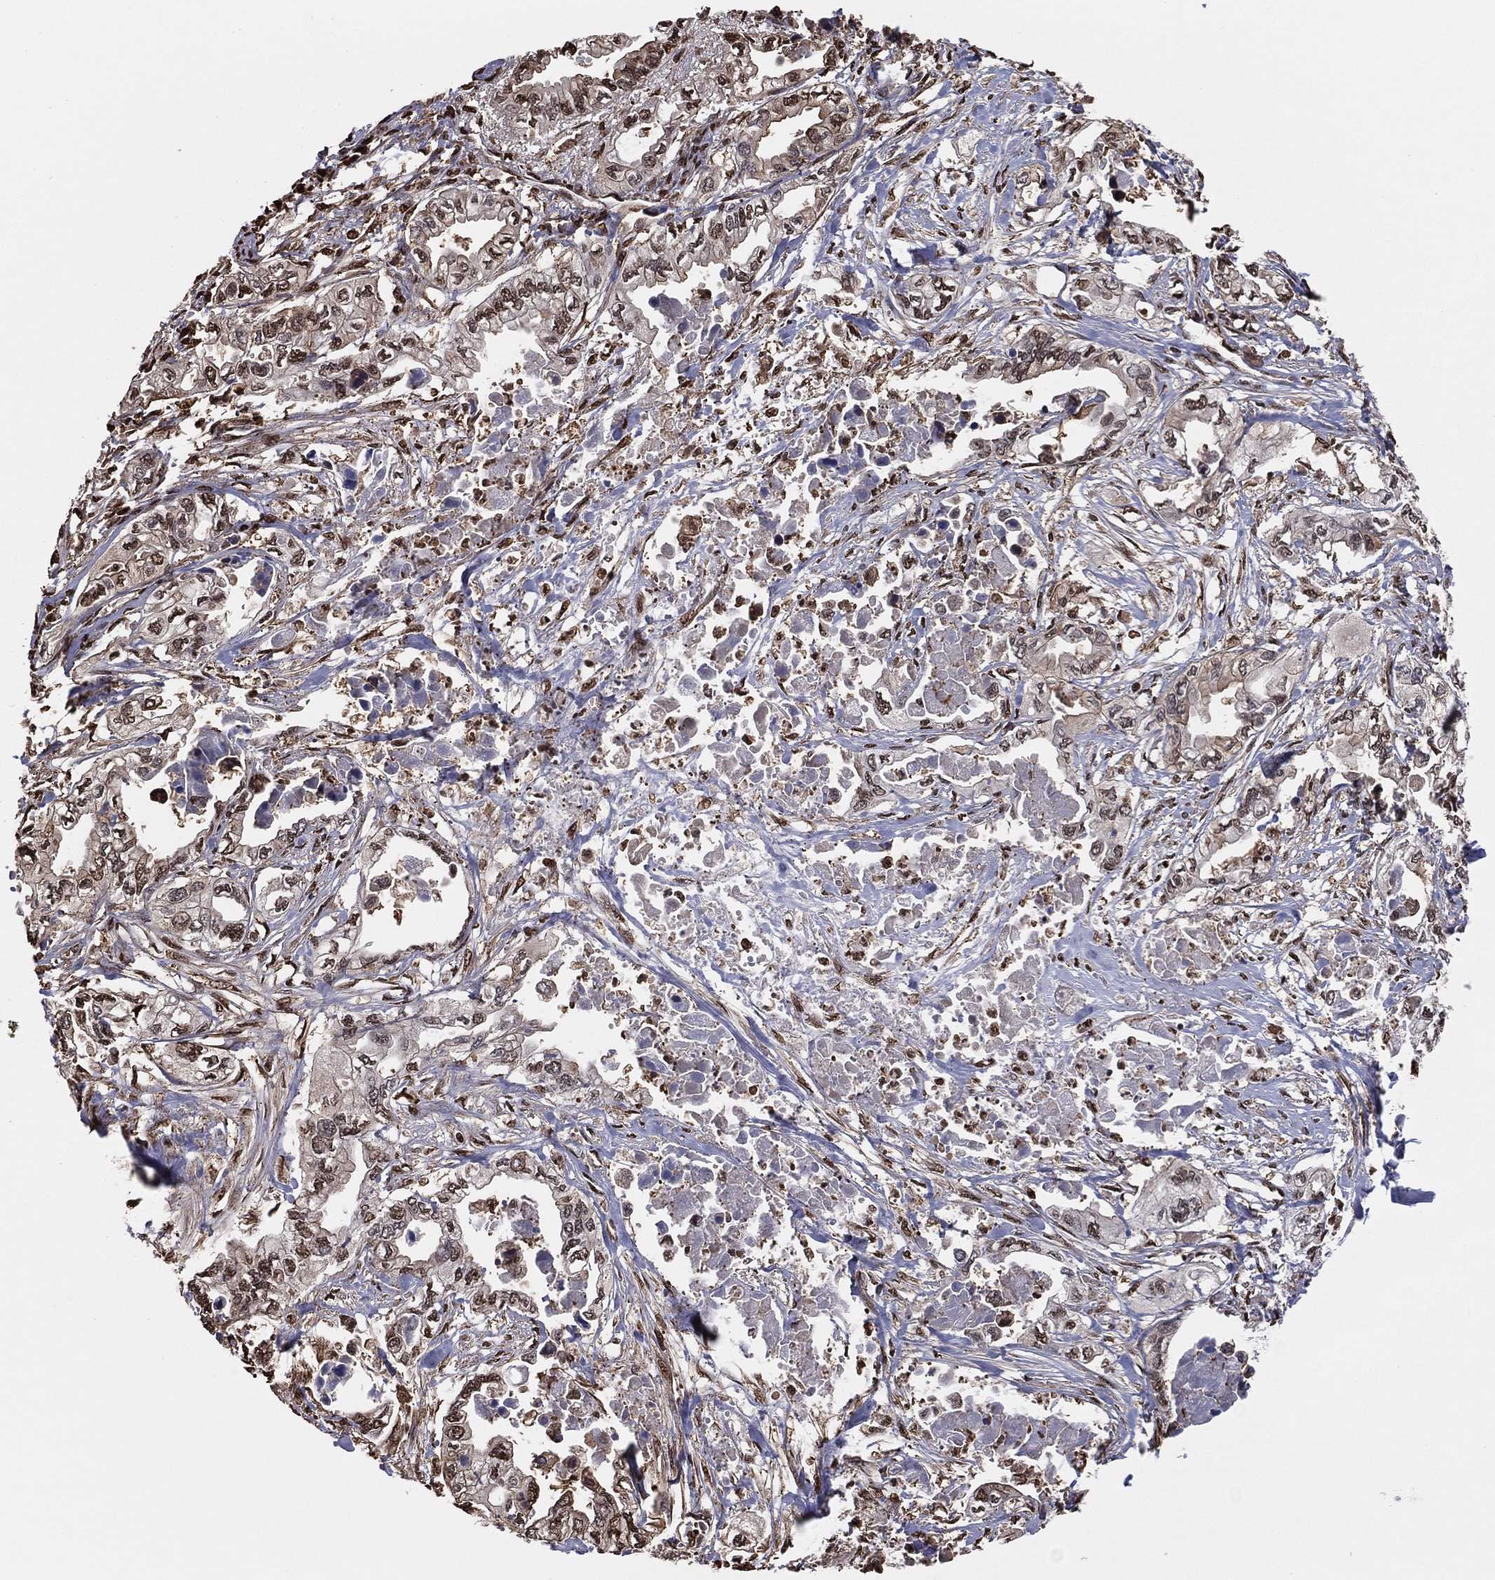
{"staining": {"intensity": "moderate", "quantity": "25%-75%", "location": "nuclear"}, "tissue": "pancreatic cancer", "cell_type": "Tumor cells", "image_type": "cancer", "snomed": [{"axis": "morphology", "description": "Adenocarcinoma, NOS"}, {"axis": "topography", "description": "Pancreas"}], "caption": "High-magnification brightfield microscopy of adenocarcinoma (pancreatic) stained with DAB (3,3'-diaminobenzidine) (brown) and counterstained with hematoxylin (blue). tumor cells exhibit moderate nuclear positivity is seen in approximately25%-75% of cells. Immunohistochemistry stains the protein in brown and the nuclei are stained blue.", "gene": "GAPDH", "patient": {"sex": "male", "age": 68}}